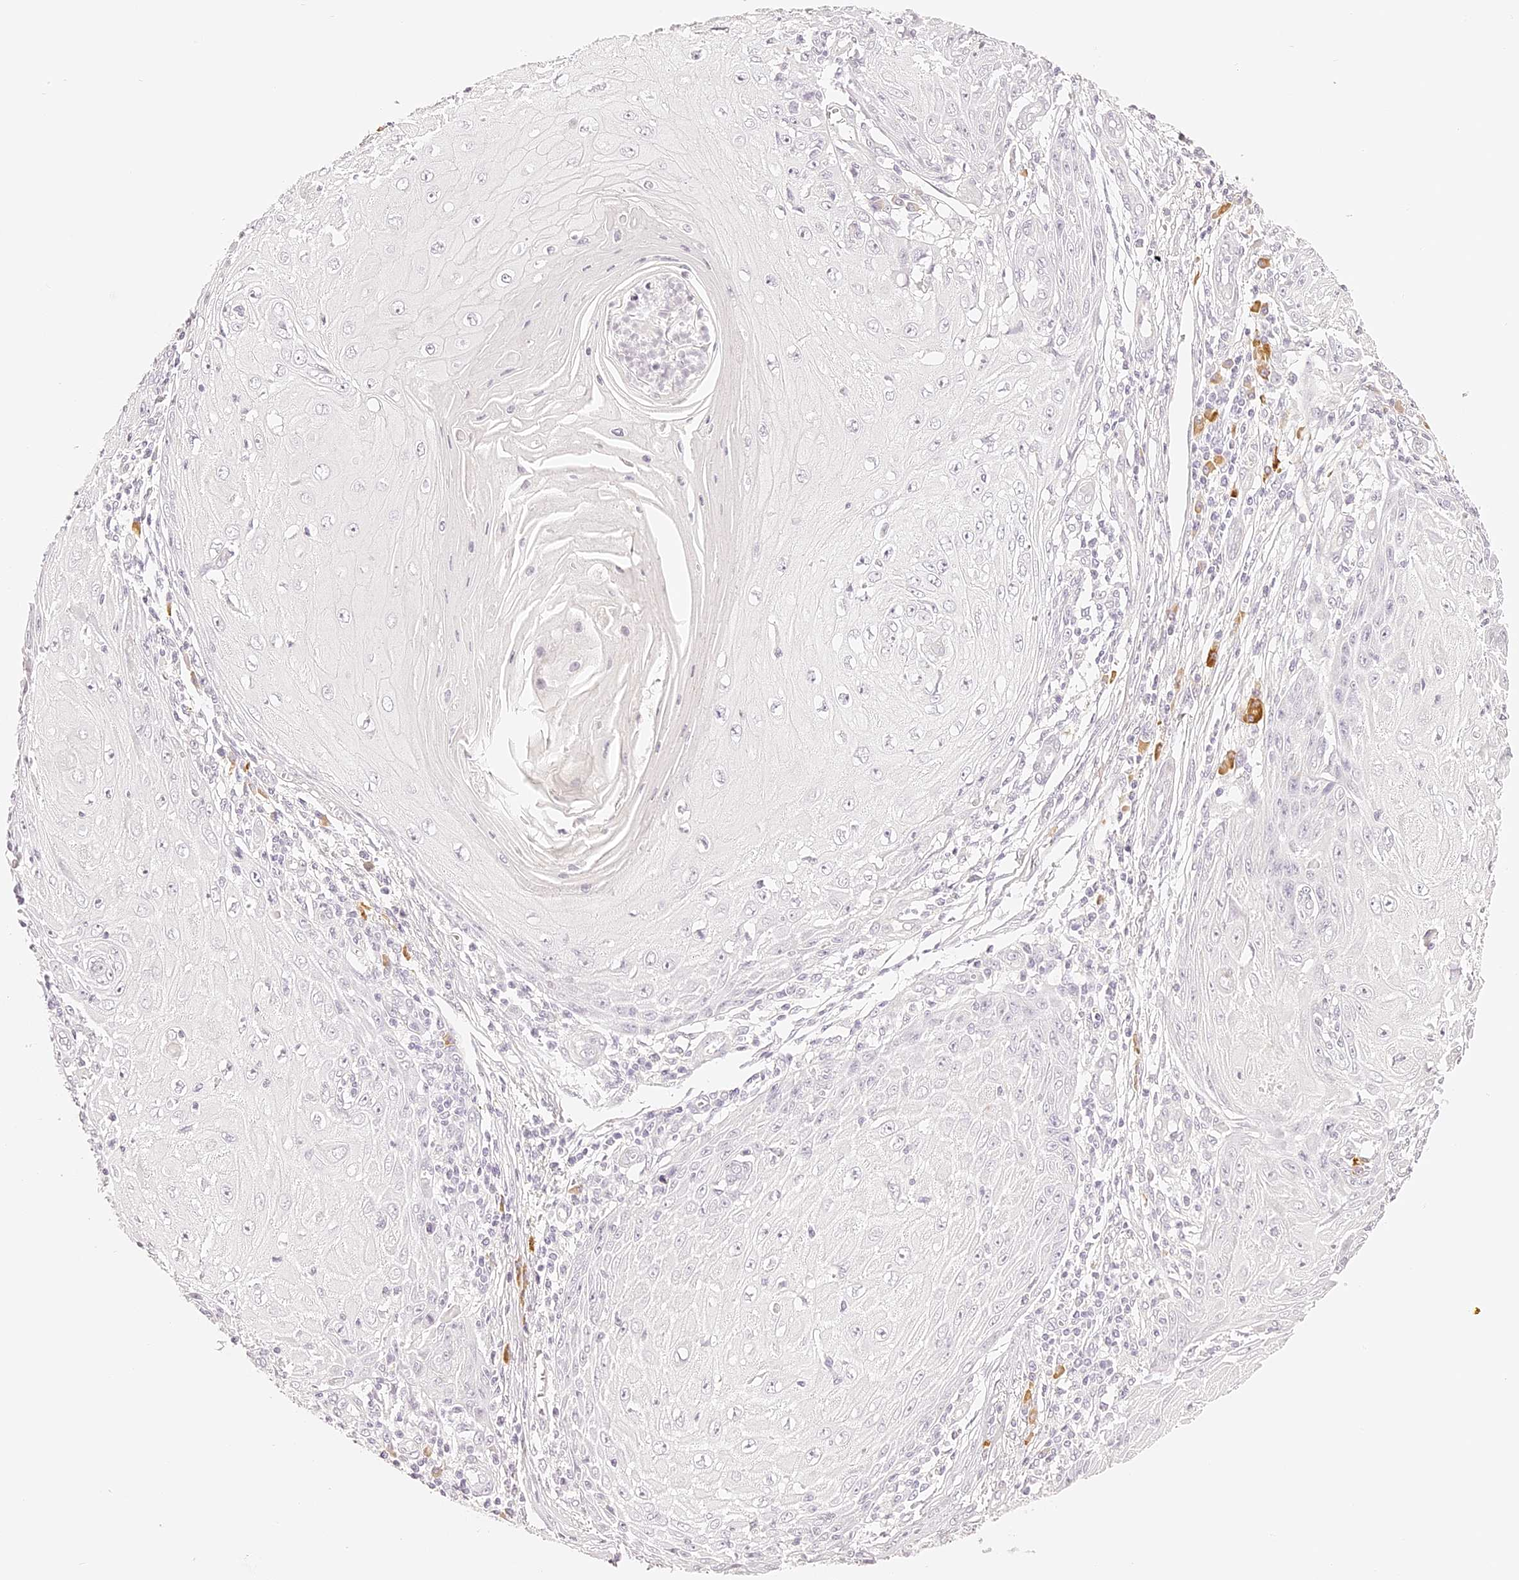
{"staining": {"intensity": "negative", "quantity": "none", "location": "none"}, "tissue": "skin cancer", "cell_type": "Tumor cells", "image_type": "cancer", "snomed": [{"axis": "morphology", "description": "Squamous cell carcinoma, NOS"}, {"axis": "topography", "description": "Skin"}], "caption": "Protein analysis of skin cancer (squamous cell carcinoma) demonstrates no significant positivity in tumor cells.", "gene": "TRIM45", "patient": {"sex": "female", "age": 73}}